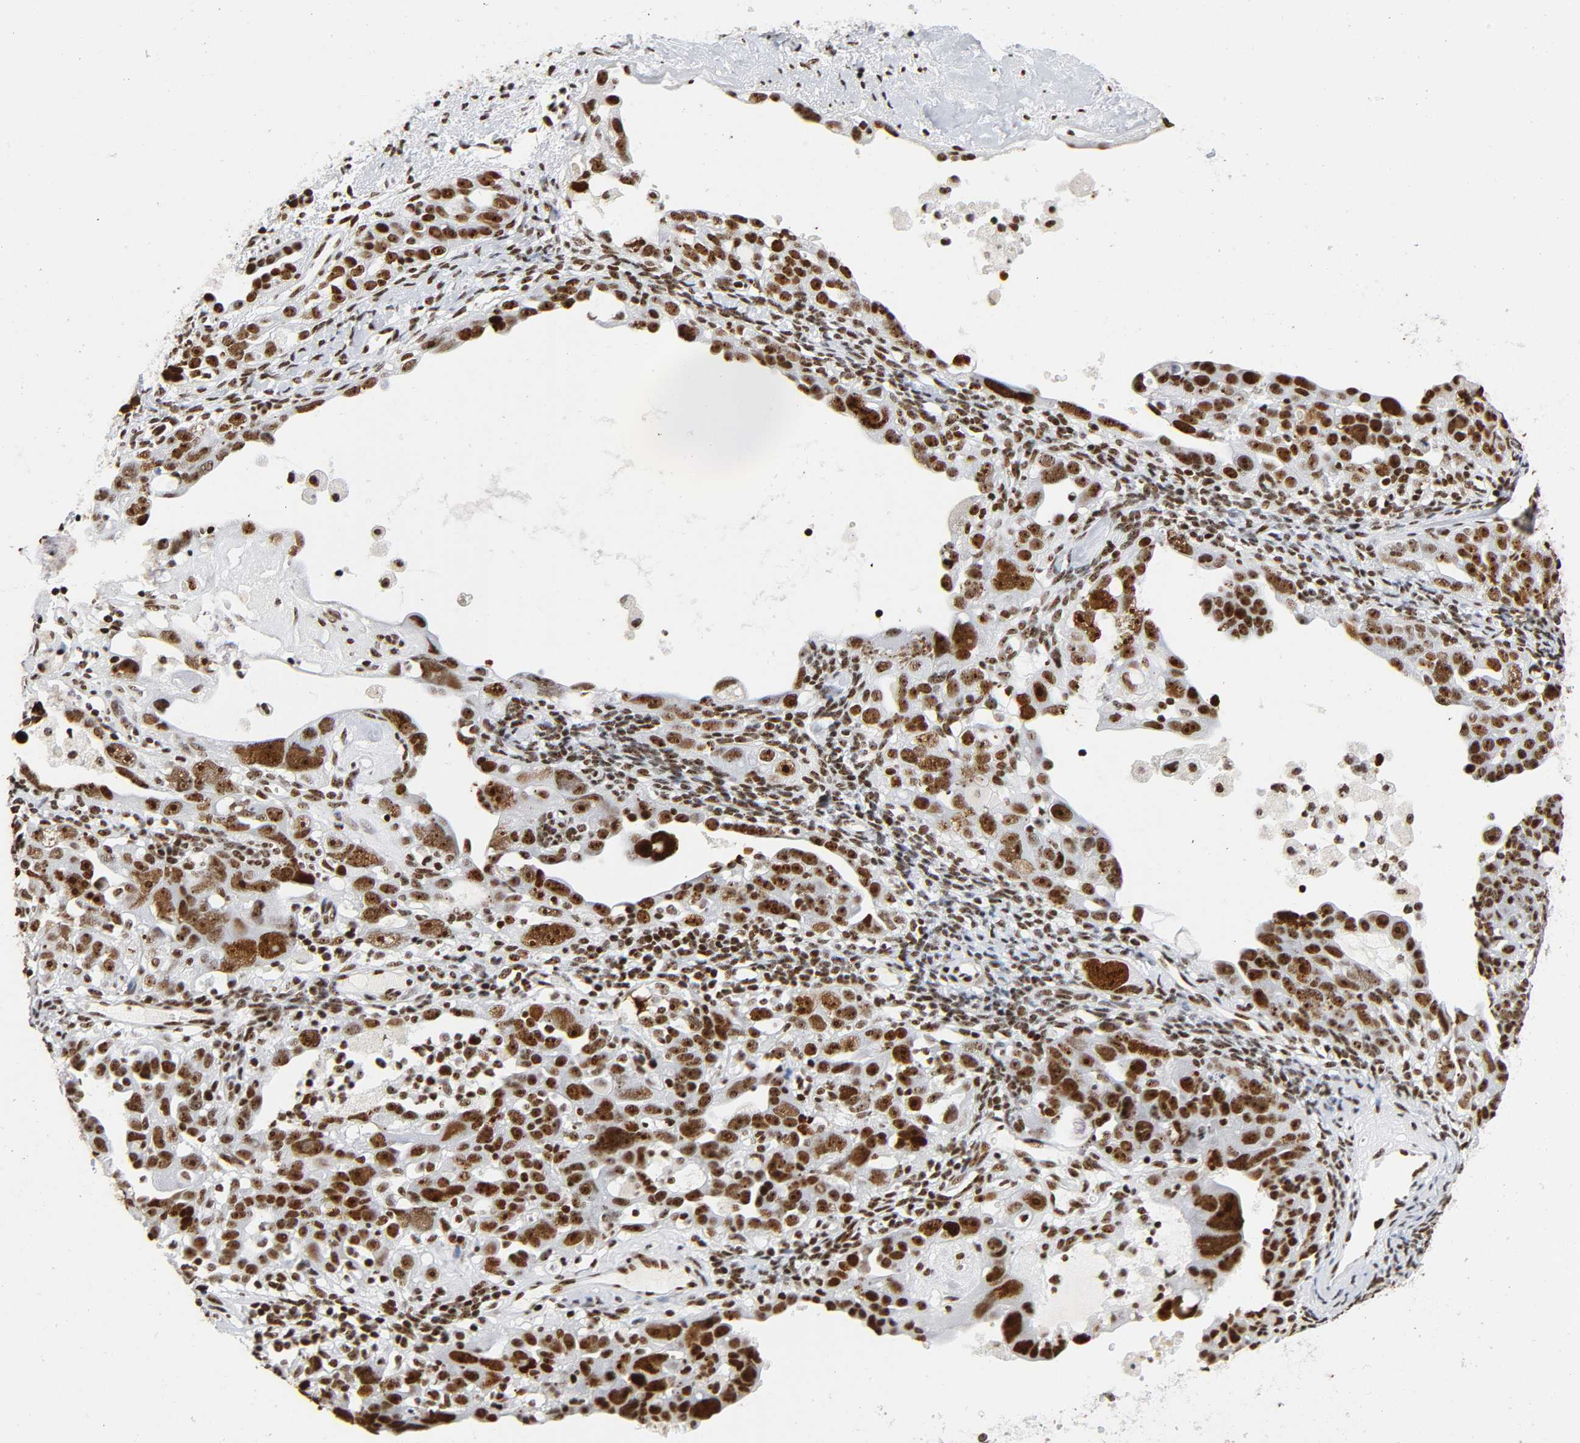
{"staining": {"intensity": "strong", "quantity": ">75%", "location": "nuclear"}, "tissue": "ovarian cancer", "cell_type": "Tumor cells", "image_type": "cancer", "snomed": [{"axis": "morphology", "description": "Cystadenocarcinoma, serous, NOS"}, {"axis": "topography", "description": "Ovary"}], "caption": "DAB (3,3'-diaminobenzidine) immunohistochemical staining of serous cystadenocarcinoma (ovarian) exhibits strong nuclear protein expression in about >75% of tumor cells.", "gene": "UBTF", "patient": {"sex": "female", "age": 66}}